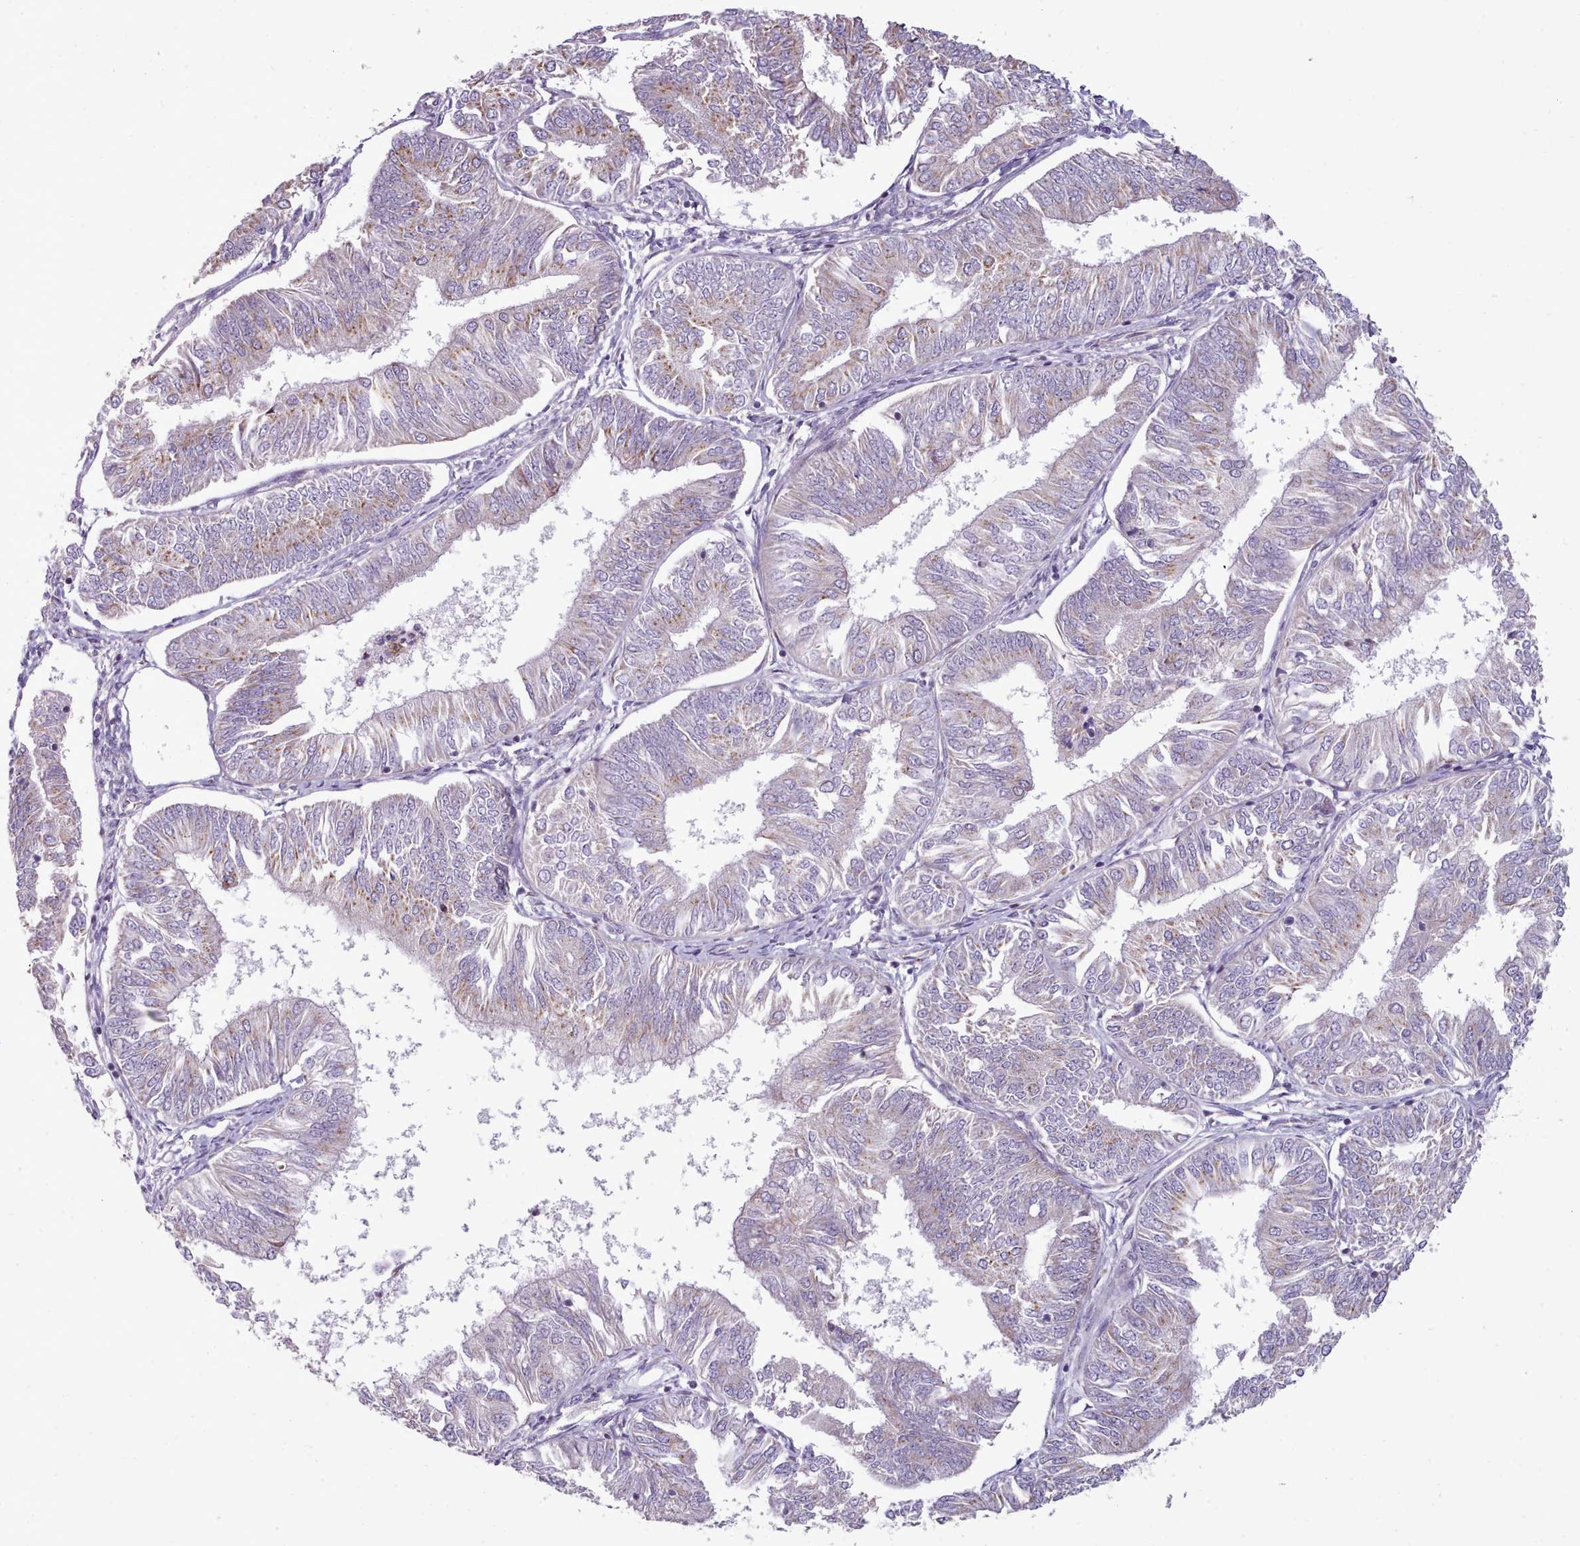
{"staining": {"intensity": "weak", "quantity": "25%-75%", "location": "cytoplasmic/membranous"}, "tissue": "endometrial cancer", "cell_type": "Tumor cells", "image_type": "cancer", "snomed": [{"axis": "morphology", "description": "Adenocarcinoma, NOS"}, {"axis": "topography", "description": "Endometrium"}], "caption": "Tumor cells show low levels of weak cytoplasmic/membranous staining in approximately 25%-75% of cells in human endometrial adenocarcinoma.", "gene": "SLC52A3", "patient": {"sex": "female", "age": 58}}